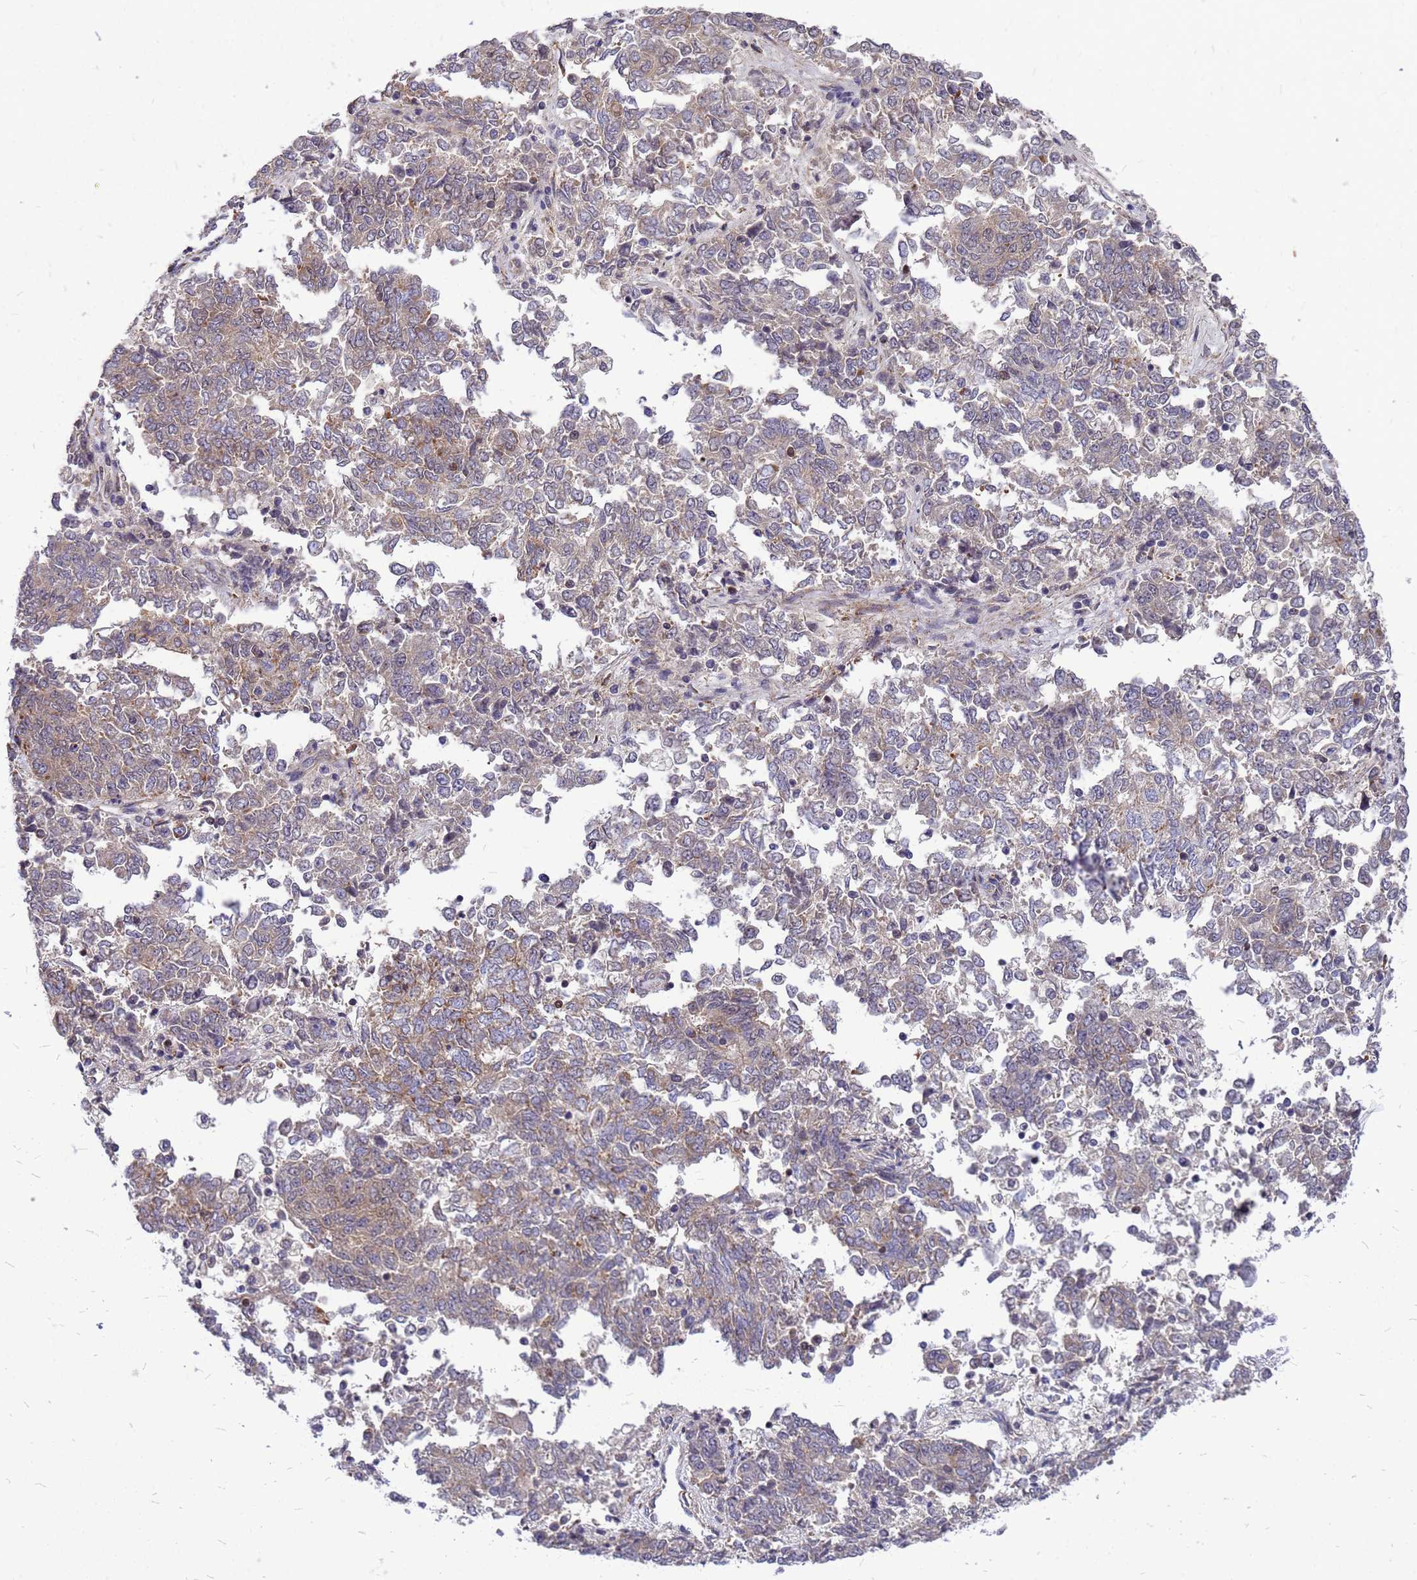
{"staining": {"intensity": "weak", "quantity": "25%-75%", "location": "cytoplasmic/membranous"}, "tissue": "endometrial cancer", "cell_type": "Tumor cells", "image_type": "cancer", "snomed": [{"axis": "morphology", "description": "Adenocarcinoma, NOS"}, {"axis": "topography", "description": "Endometrium"}], "caption": "This image displays immunohistochemistry (IHC) staining of endometrial adenocarcinoma, with low weak cytoplasmic/membranous staining in about 25%-75% of tumor cells.", "gene": "CMC4", "patient": {"sex": "female", "age": 80}}